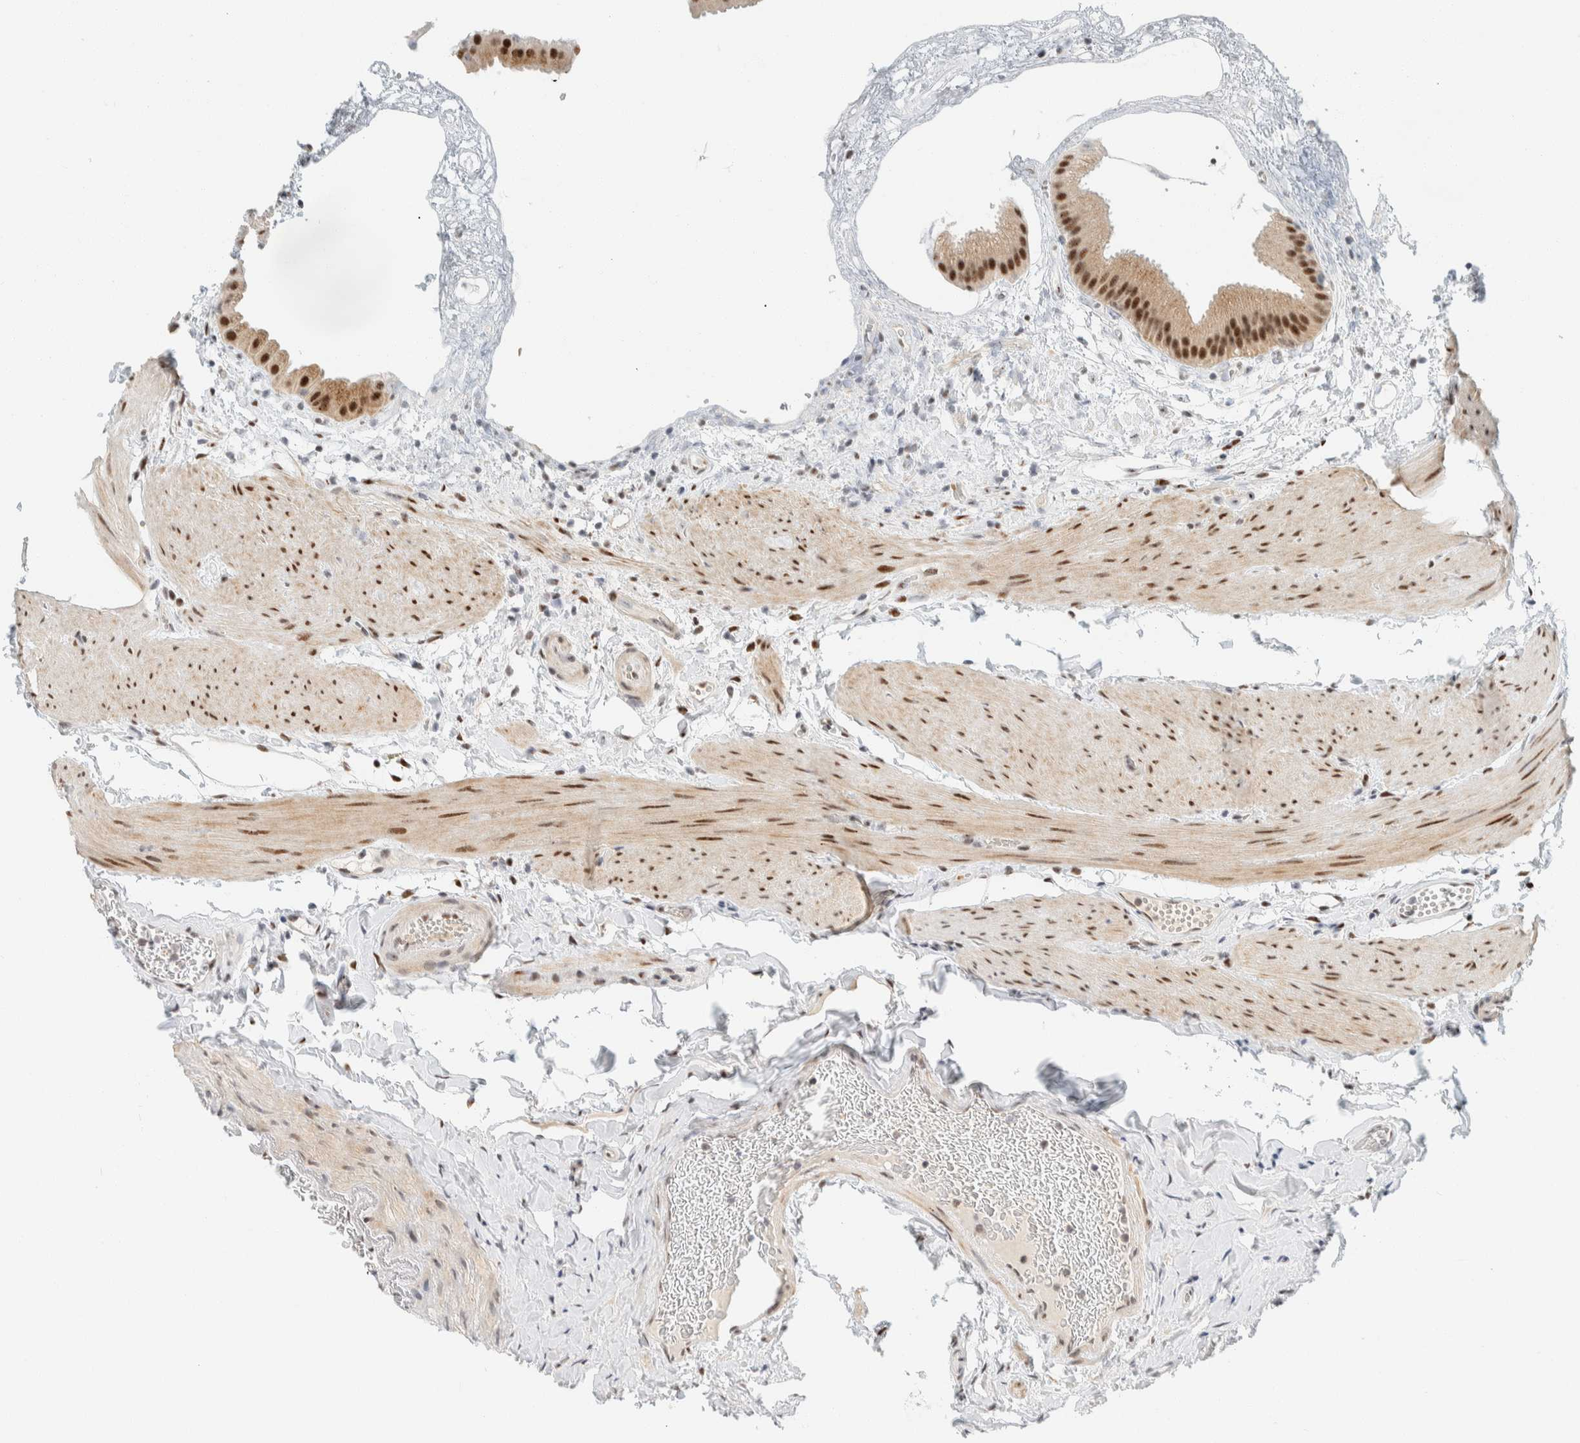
{"staining": {"intensity": "strong", "quantity": ">75%", "location": "nuclear"}, "tissue": "gallbladder", "cell_type": "Glandular cells", "image_type": "normal", "snomed": [{"axis": "morphology", "description": "Normal tissue, NOS"}, {"axis": "topography", "description": "Gallbladder"}], "caption": "Protein expression analysis of benign gallbladder exhibits strong nuclear staining in about >75% of glandular cells. Nuclei are stained in blue.", "gene": "ZNF683", "patient": {"sex": "female", "age": 64}}